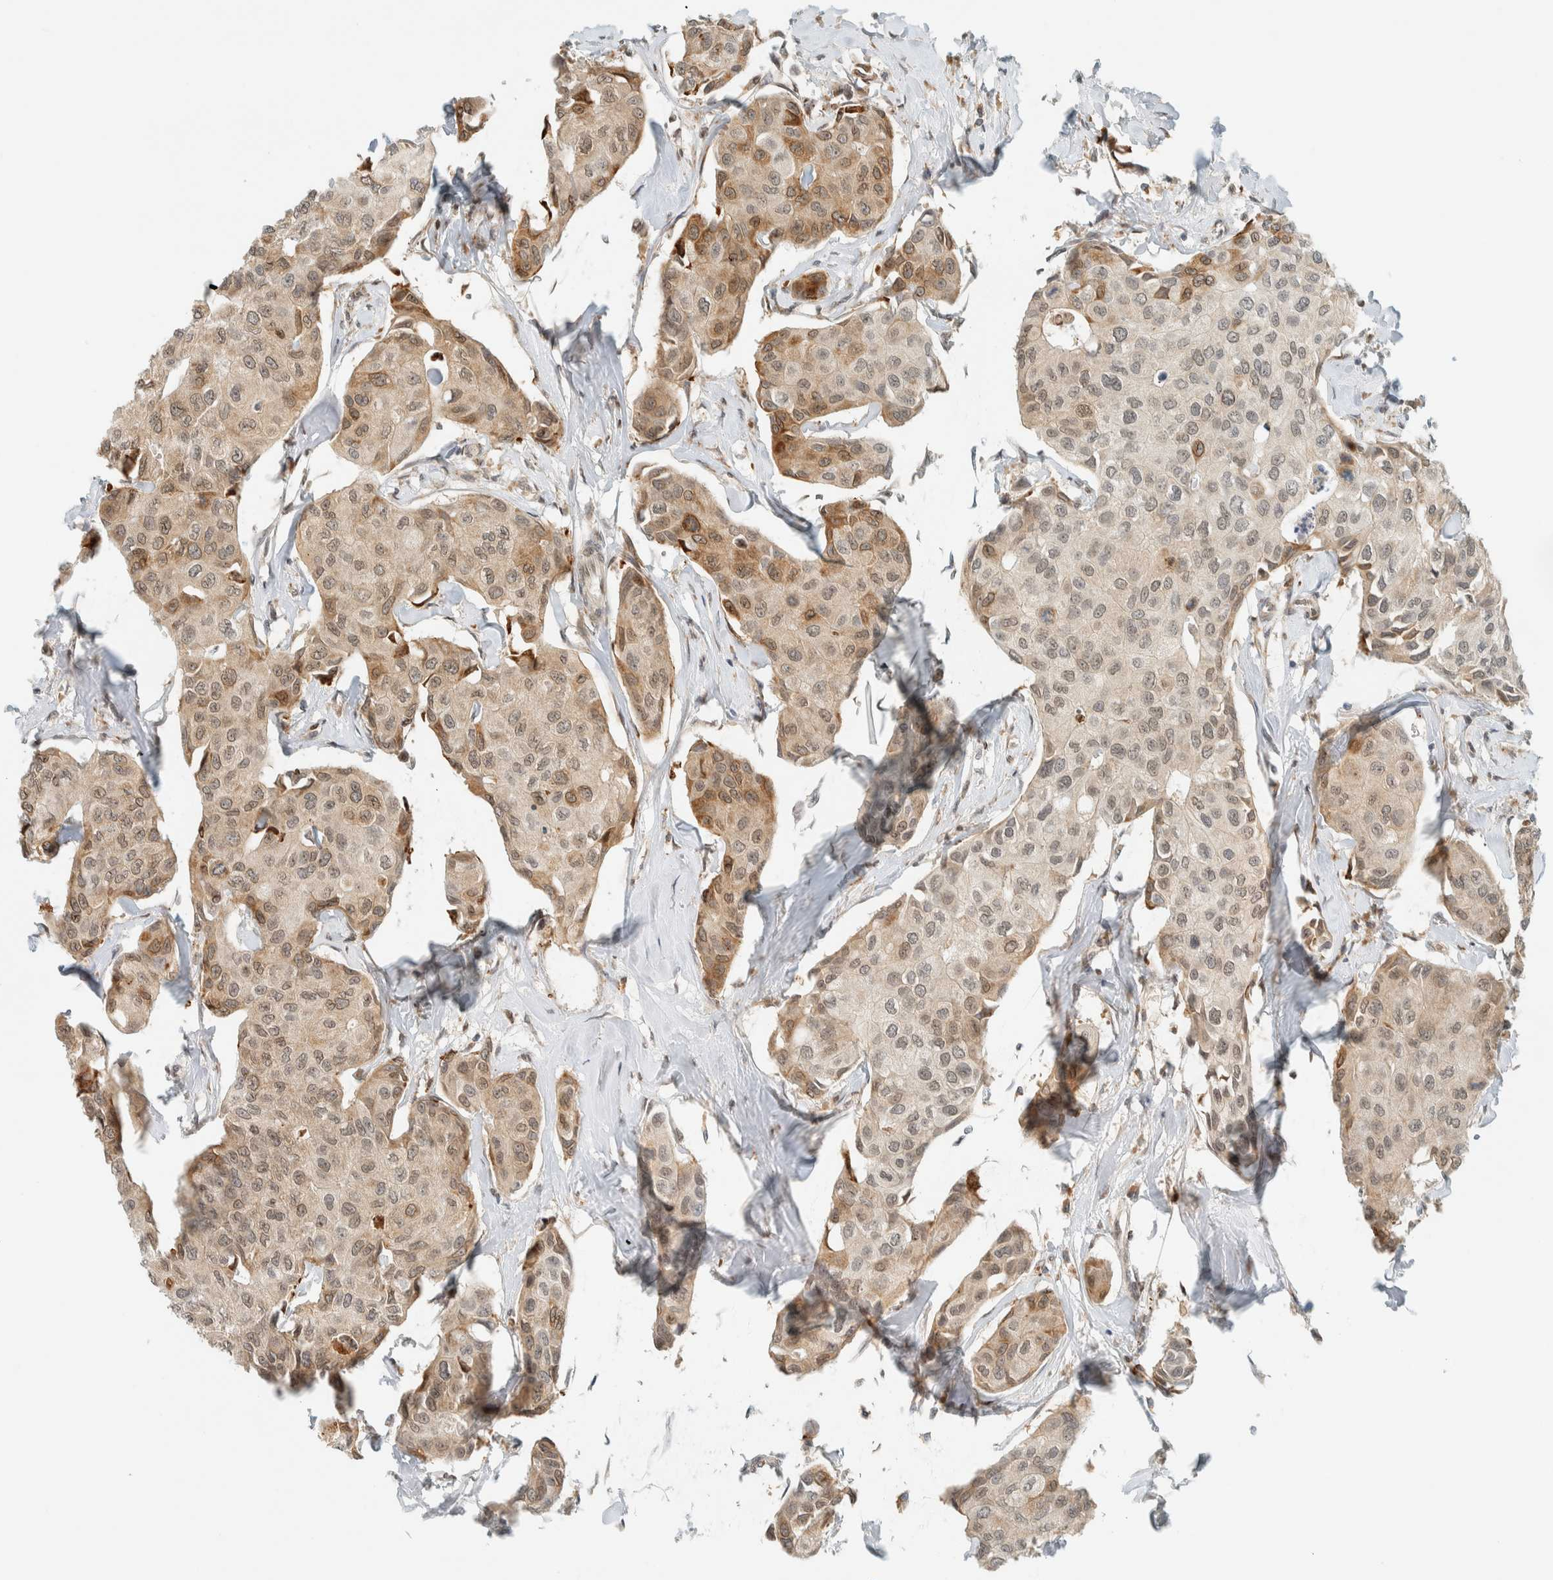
{"staining": {"intensity": "moderate", "quantity": "<25%", "location": "cytoplasmic/membranous,nuclear"}, "tissue": "breast cancer", "cell_type": "Tumor cells", "image_type": "cancer", "snomed": [{"axis": "morphology", "description": "Duct carcinoma"}, {"axis": "topography", "description": "Breast"}], "caption": "DAB (3,3'-diaminobenzidine) immunohistochemical staining of infiltrating ductal carcinoma (breast) exhibits moderate cytoplasmic/membranous and nuclear protein expression in about <25% of tumor cells. The protein of interest is stained brown, and the nuclei are stained in blue (DAB (3,3'-diaminobenzidine) IHC with brightfield microscopy, high magnification).", "gene": "ITPRID1", "patient": {"sex": "female", "age": 80}}